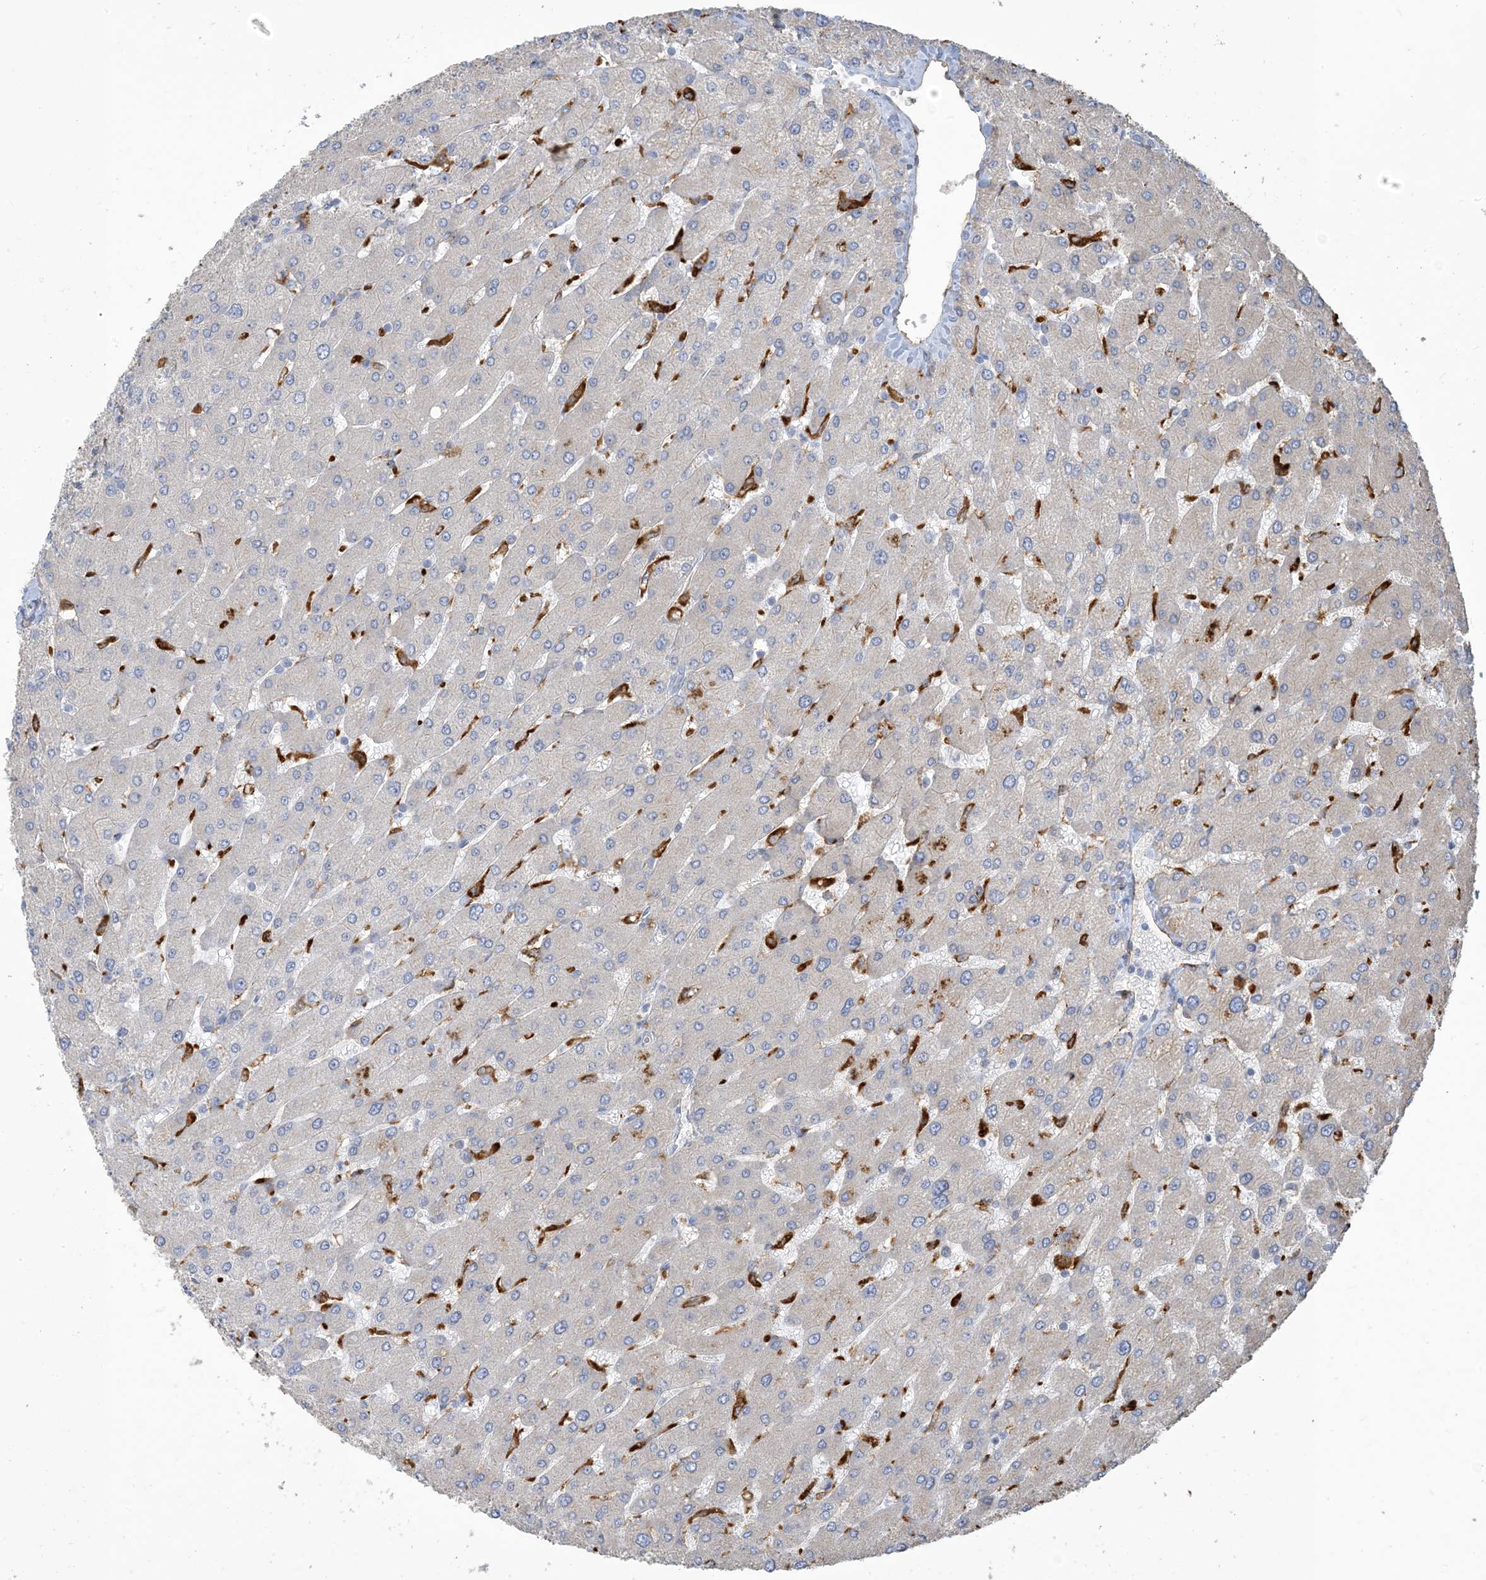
{"staining": {"intensity": "negative", "quantity": "none", "location": "none"}, "tissue": "liver", "cell_type": "Cholangiocytes", "image_type": "normal", "snomed": [{"axis": "morphology", "description": "Normal tissue, NOS"}, {"axis": "topography", "description": "Liver"}], "caption": "IHC image of normal liver: human liver stained with DAB displays no significant protein expression in cholangiocytes.", "gene": "PEAR1", "patient": {"sex": "male", "age": 55}}